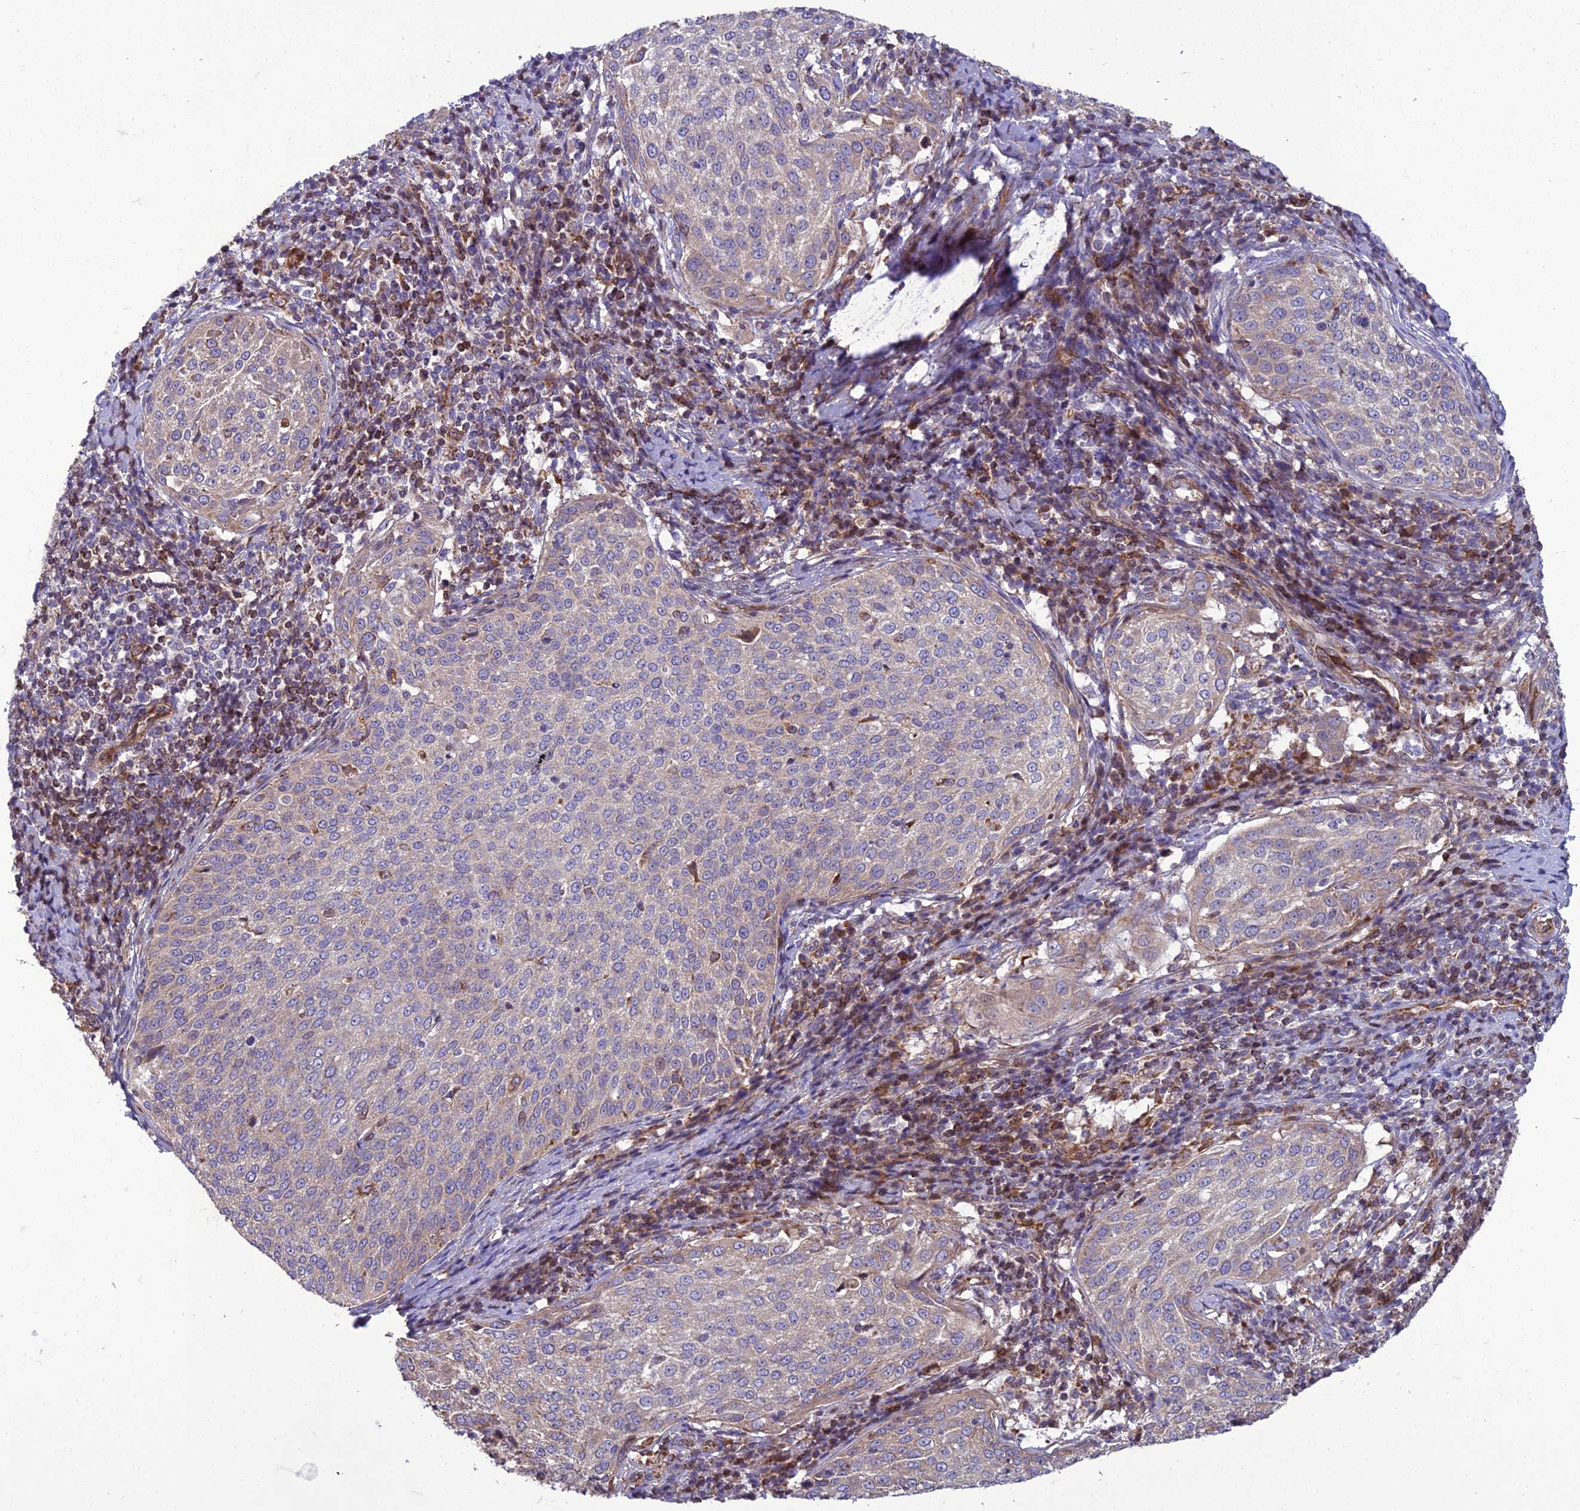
{"staining": {"intensity": "weak", "quantity": "<25%", "location": "cytoplasmic/membranous"}, "tissue": "cervical cancer", "cell_type": "Tumor cells", "image_type": "cancer", "snomed": [{"axis": "morphology", "description": "Squamous cell carcinoma, NOS"}, {"axis": "topography", "description": "Cervix"}], "caption": "An image of cervical cancer (squamous cell carcinoma) stained for a protein displays no brown staining in tumor cells.", "gene": "GIMAP1", "patient": {"sex": "female", "age": 57}}